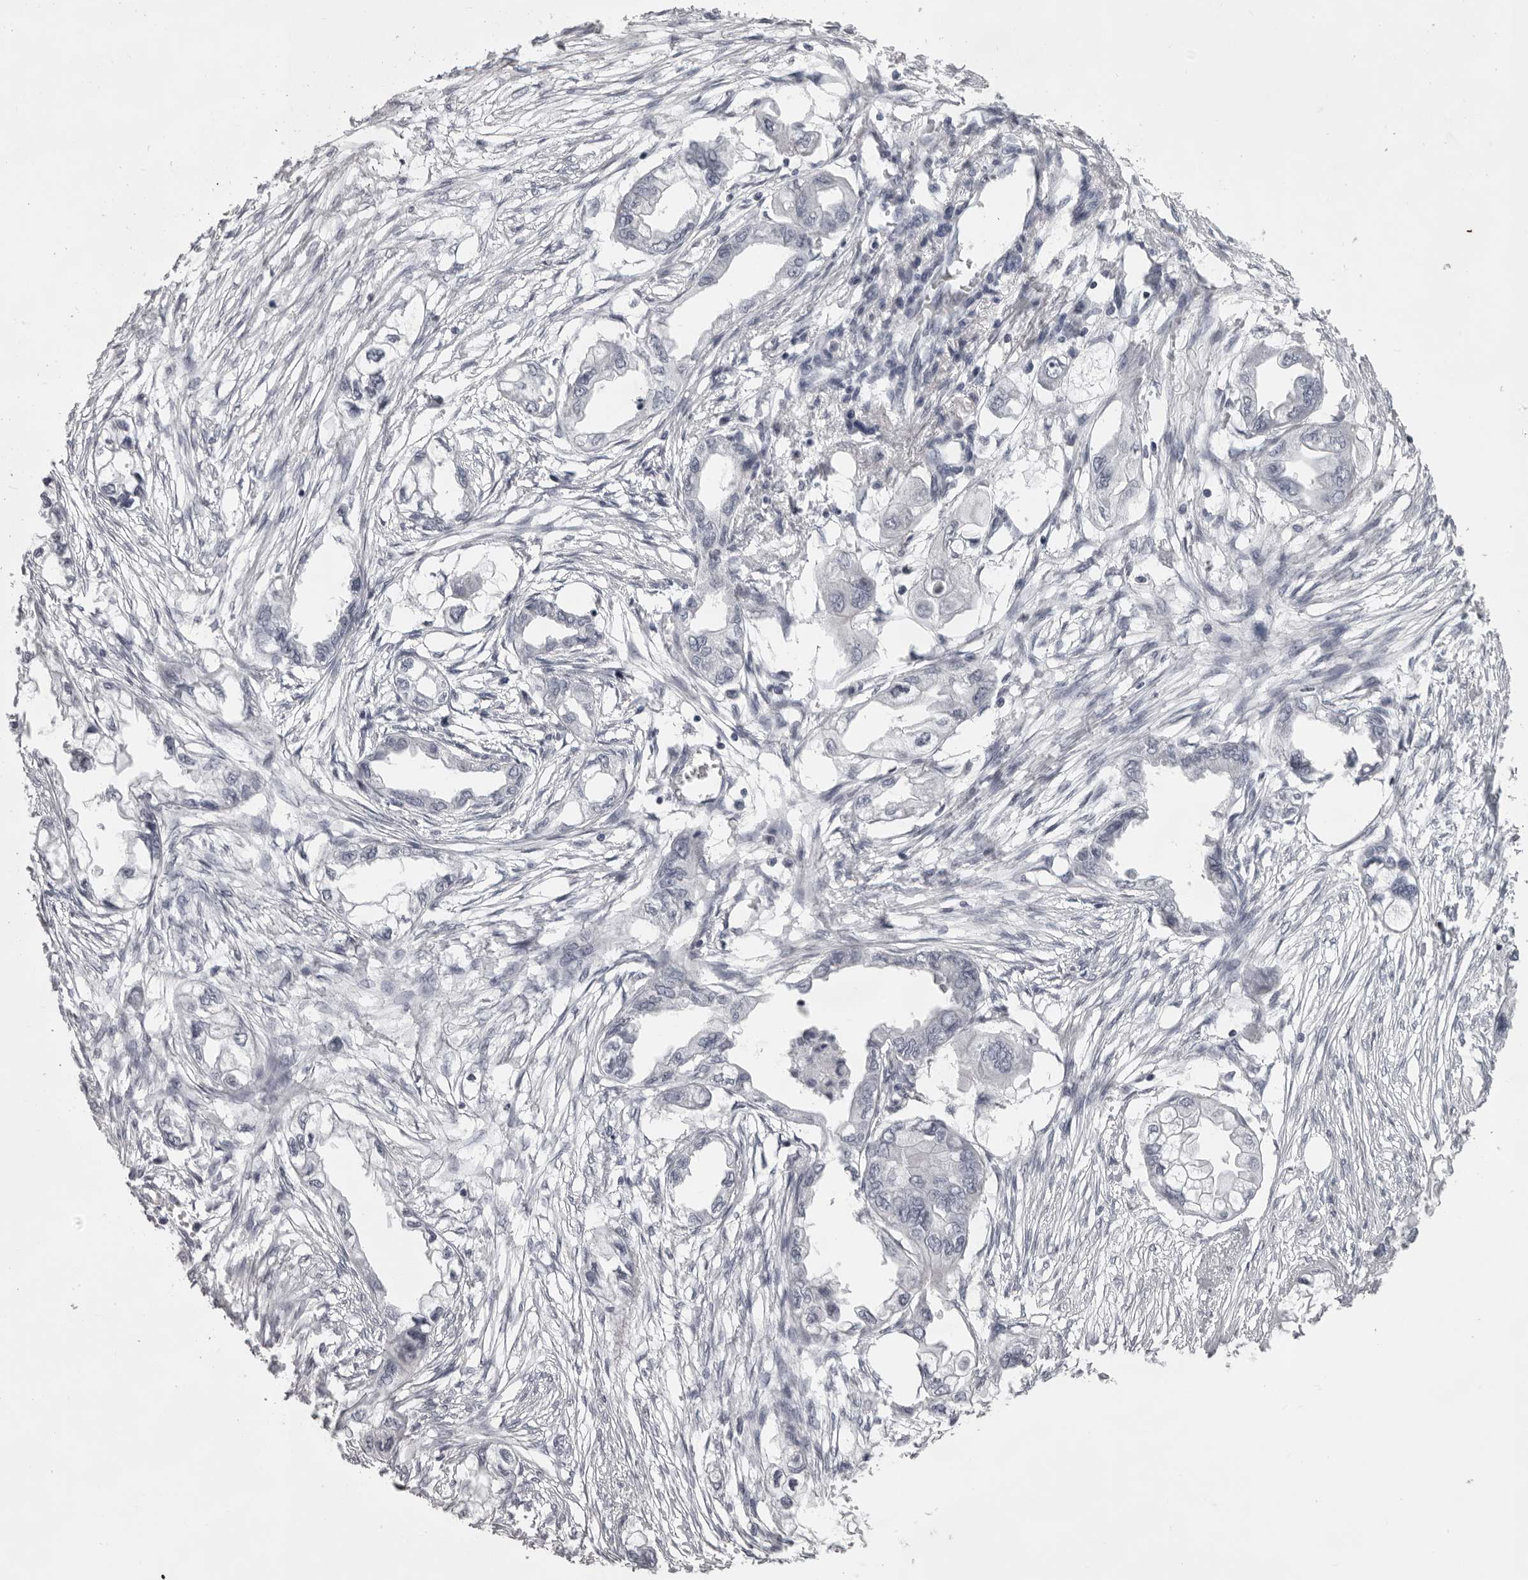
{"staining": {"intensity": "negative", "quantity": "none", "location": "none"}, "tissue": "endometrial cancer", "cell_type": "Tumor cells", "image_type": "cancer", "snomed": [{"axis": "morphology", "description": "Adenocarcinoma, NOS"}, {"axis": "morphology", "description": "Adenocarcinoma, metastatic, NOS"}, {"axis": "topography", "description": "Adipose tissue"}, {"axis": "topography", "description": "Endometrium"}], "caption": "Photomicrograph shows no protein expression in tumor cells of endometrial cancer tissue.", "gene": "NUDT18", "patient": {"sex": "female", "age": 67}}